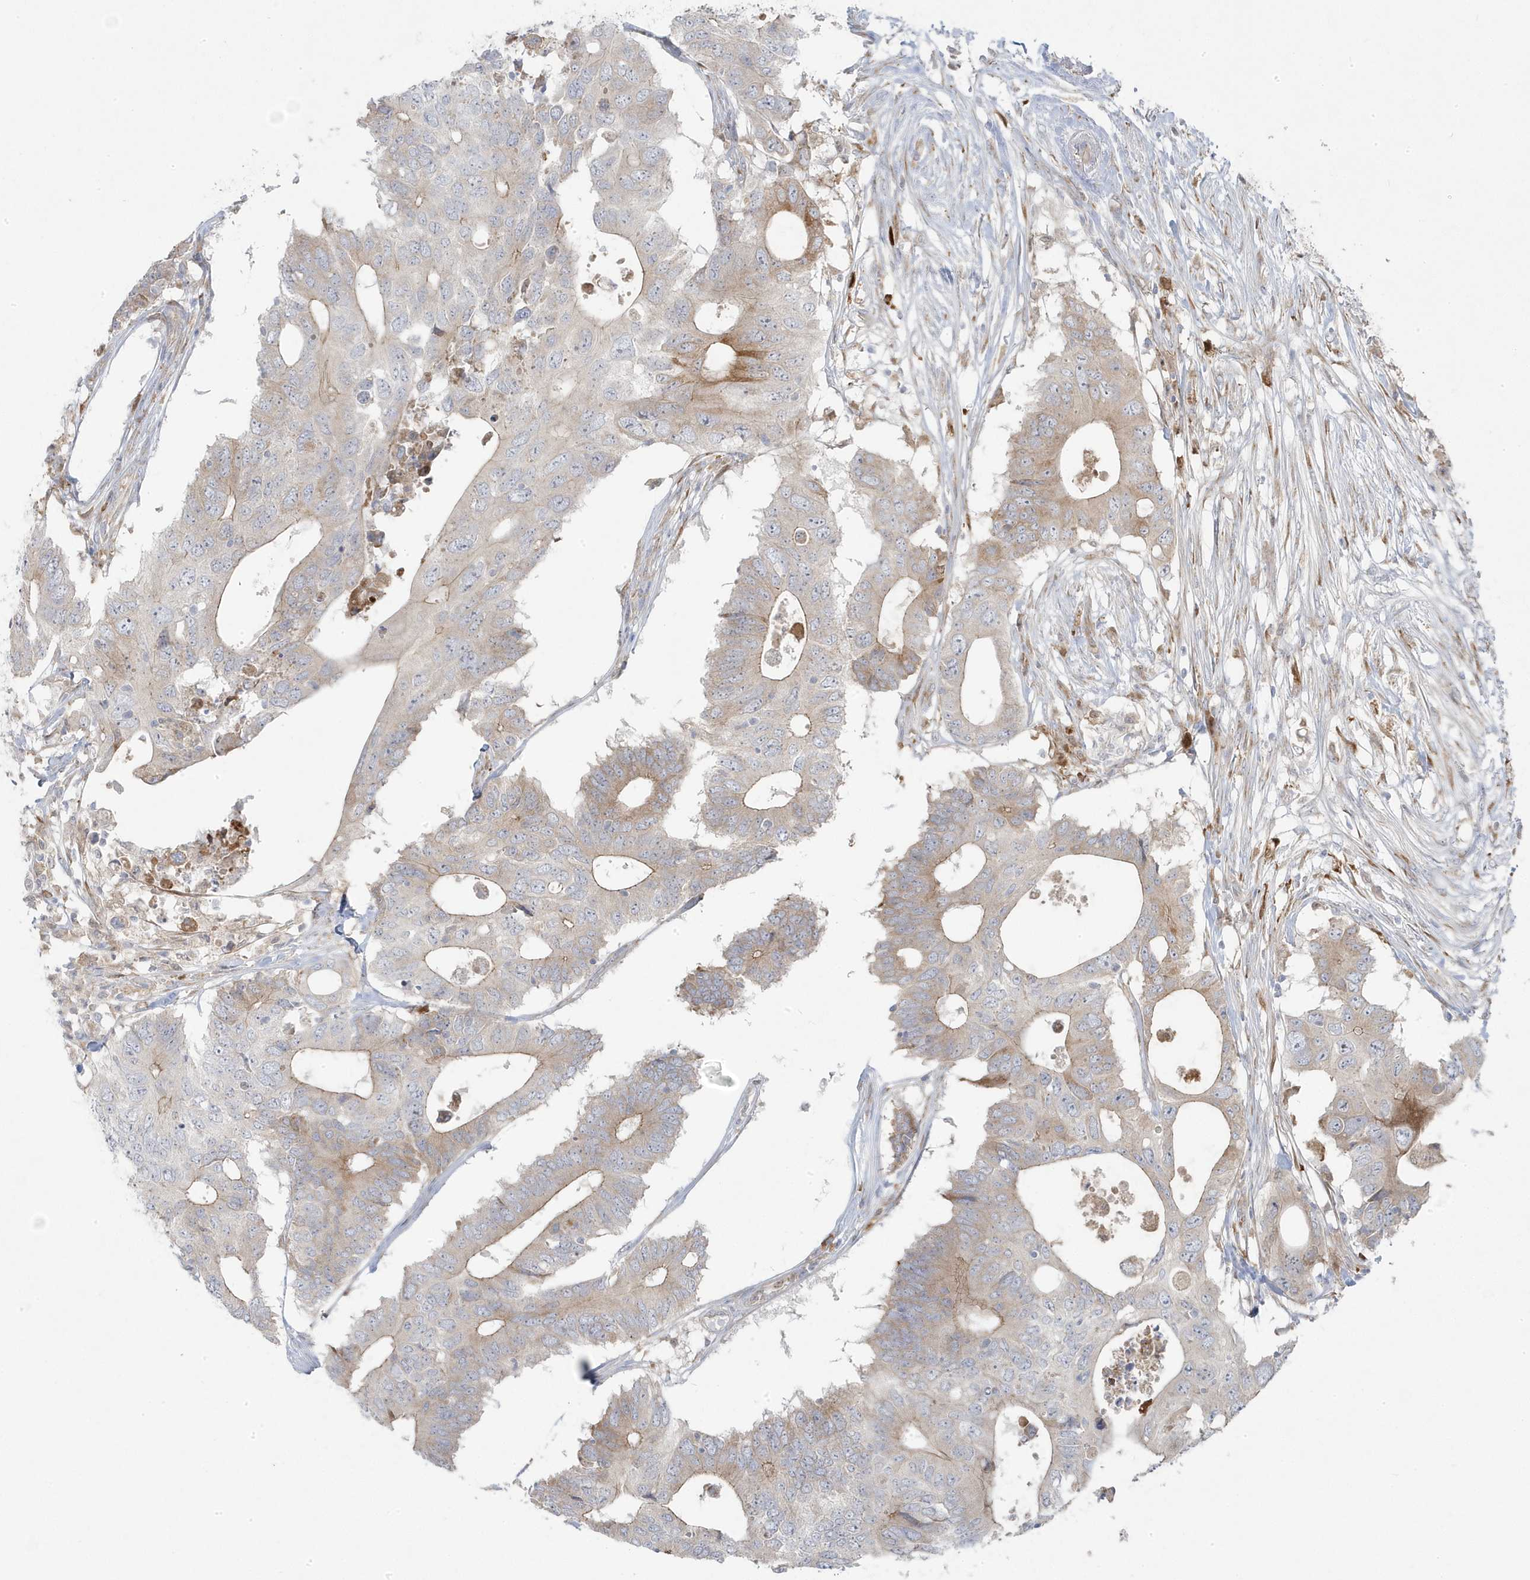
{"staining": {"intensity": "weak", "quantity": "25%-75%", "location": "cytoplasmic/membranous"}, "tissue": "colorectal cancer", "cell_type": "Tumor cells", "image_type": "cancer", "snomed": [{"axis": "morphology", "description": "Adenocarcinoma, NOS"}, {"axis": "topography", "description": "Colon"}], "caption": "The histopathology image exhibits immunohistochemical staining of colorectal adenocarcinoma. There is weak cytoplasmic/membranous positivity is appreciated in about 25%-75% of tumor cells. (DAB = brown stain, brightfield microscopy at high magnification).", "gene": "ZNF654", "patient": {"sex": "male", "age": 71}}